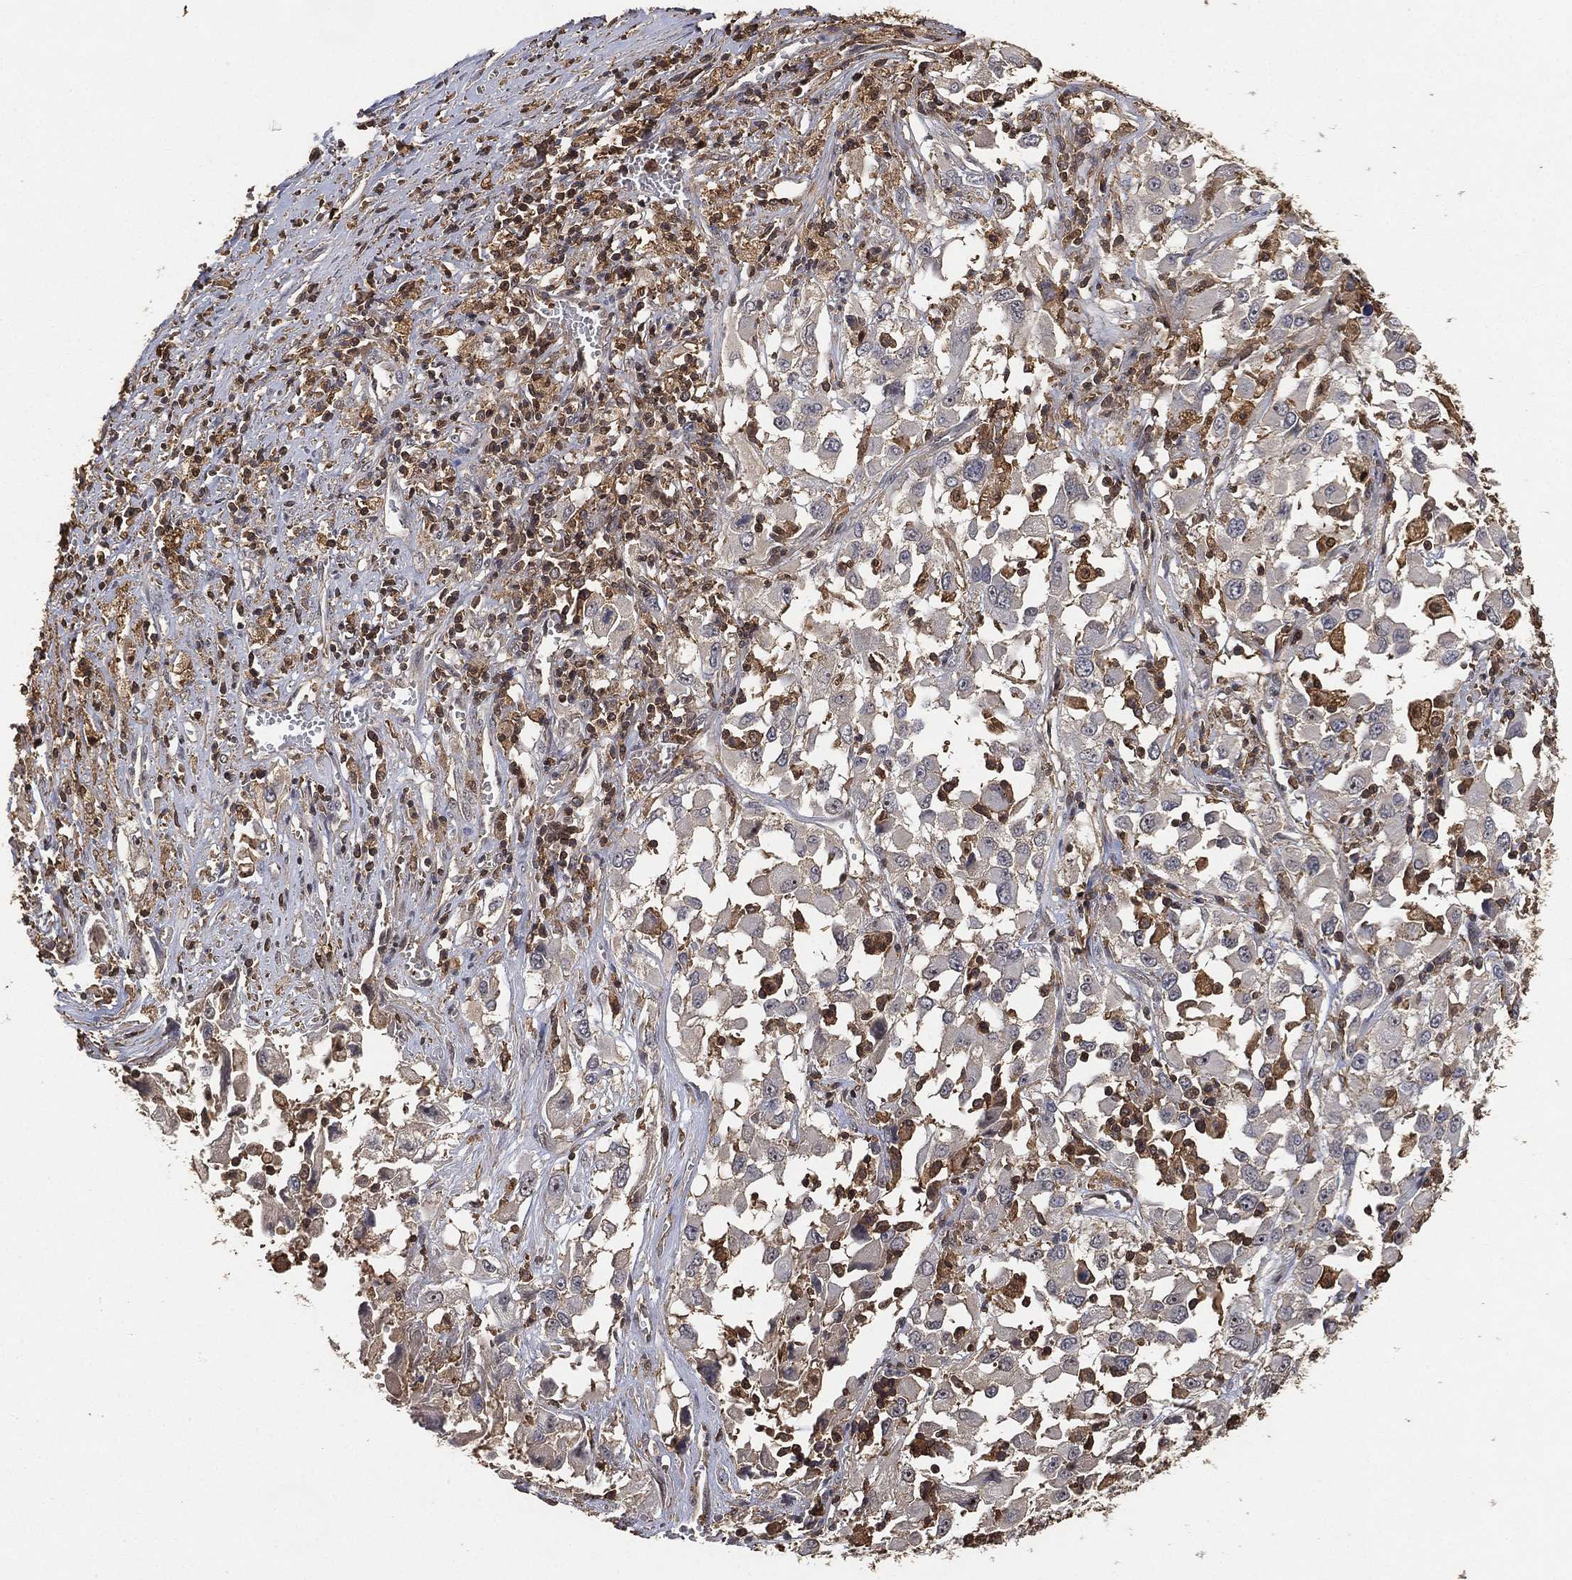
{"staining": {"intensity": "negative", "quantity": "none", "location": "none"}, "tissue": "melanoma", "cell_type": "Tumor cells", "image_type": "cancer", "snomed": [{"axis": "morphology", "description": "Malignant melanoma, Metastatic site"}, {"axis": "topography", "description": "Soft tissue"}], "caption": "Immunohistochemistry (IHC) micrograph of melanoma stained for a protein (brown), which displays no positivity in tumor cells.", "gene": "CRYL1", "patient": {"sex": "male", "age": 50}}